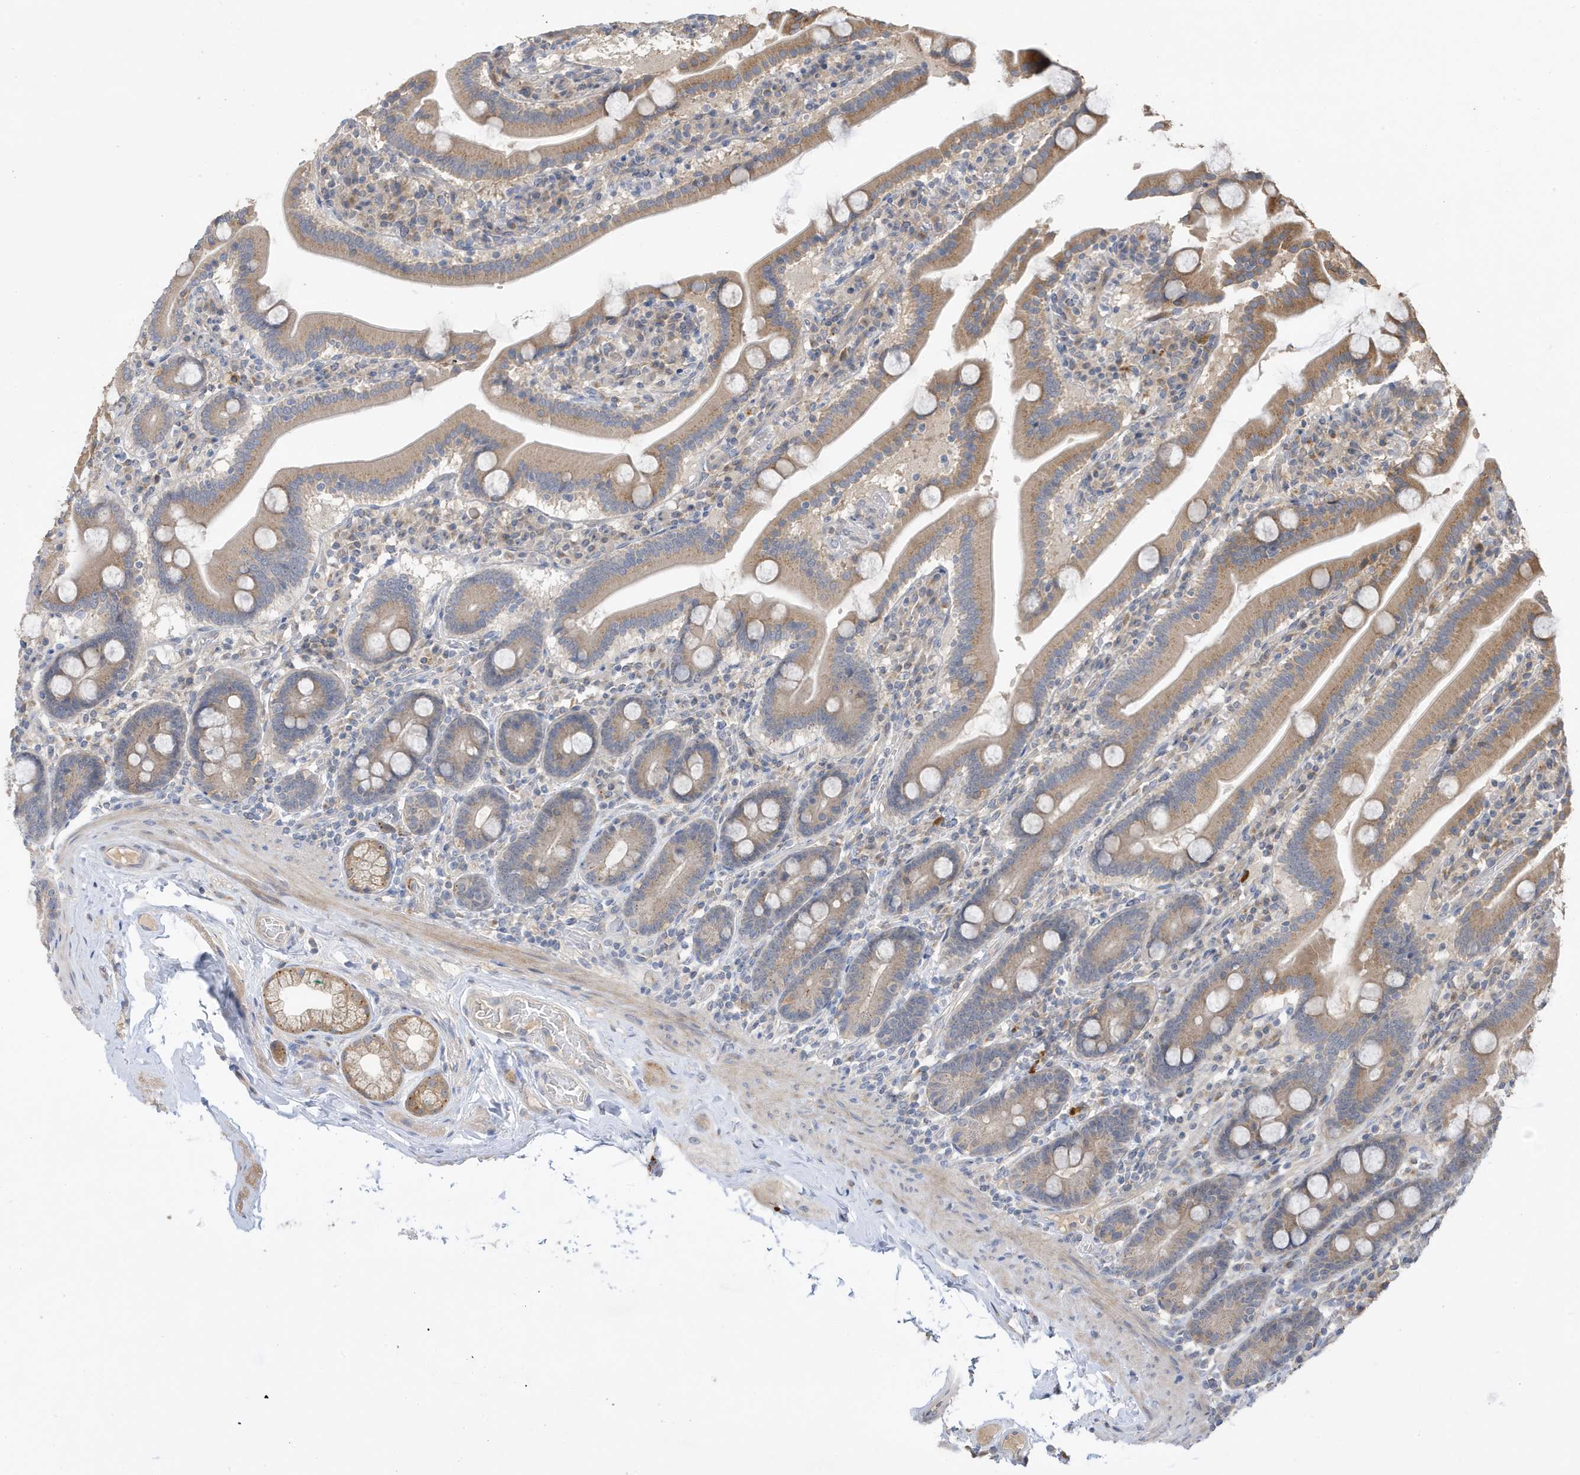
{"staining": {"intensity": "weak", "quantity": "25%-75%", "location": "cytoplasmic/membranous"}, "tissue": "duodenum", "cell_type": "Glandular cells", "image_type": "normal", "snomed": [{"axis": "morphology", "description": "Normal tissue, NOS"}, {"axis": "topography", "description": "Duodenum"}], "caption": "Glandular cells reveal low levels of weak cytoplasmic/membranous expression in approximately 25%-75% of cells in benign duodenum. The staining was performed using DAB (3,3'-diaminobenzidine) to visualize the protein expression in brown, while the nuclei were stained in blue with hematoxylin (Magnification: 20x).", "gene": "LAPTM4A", "patient": {"sex": "male", "age": 55}}